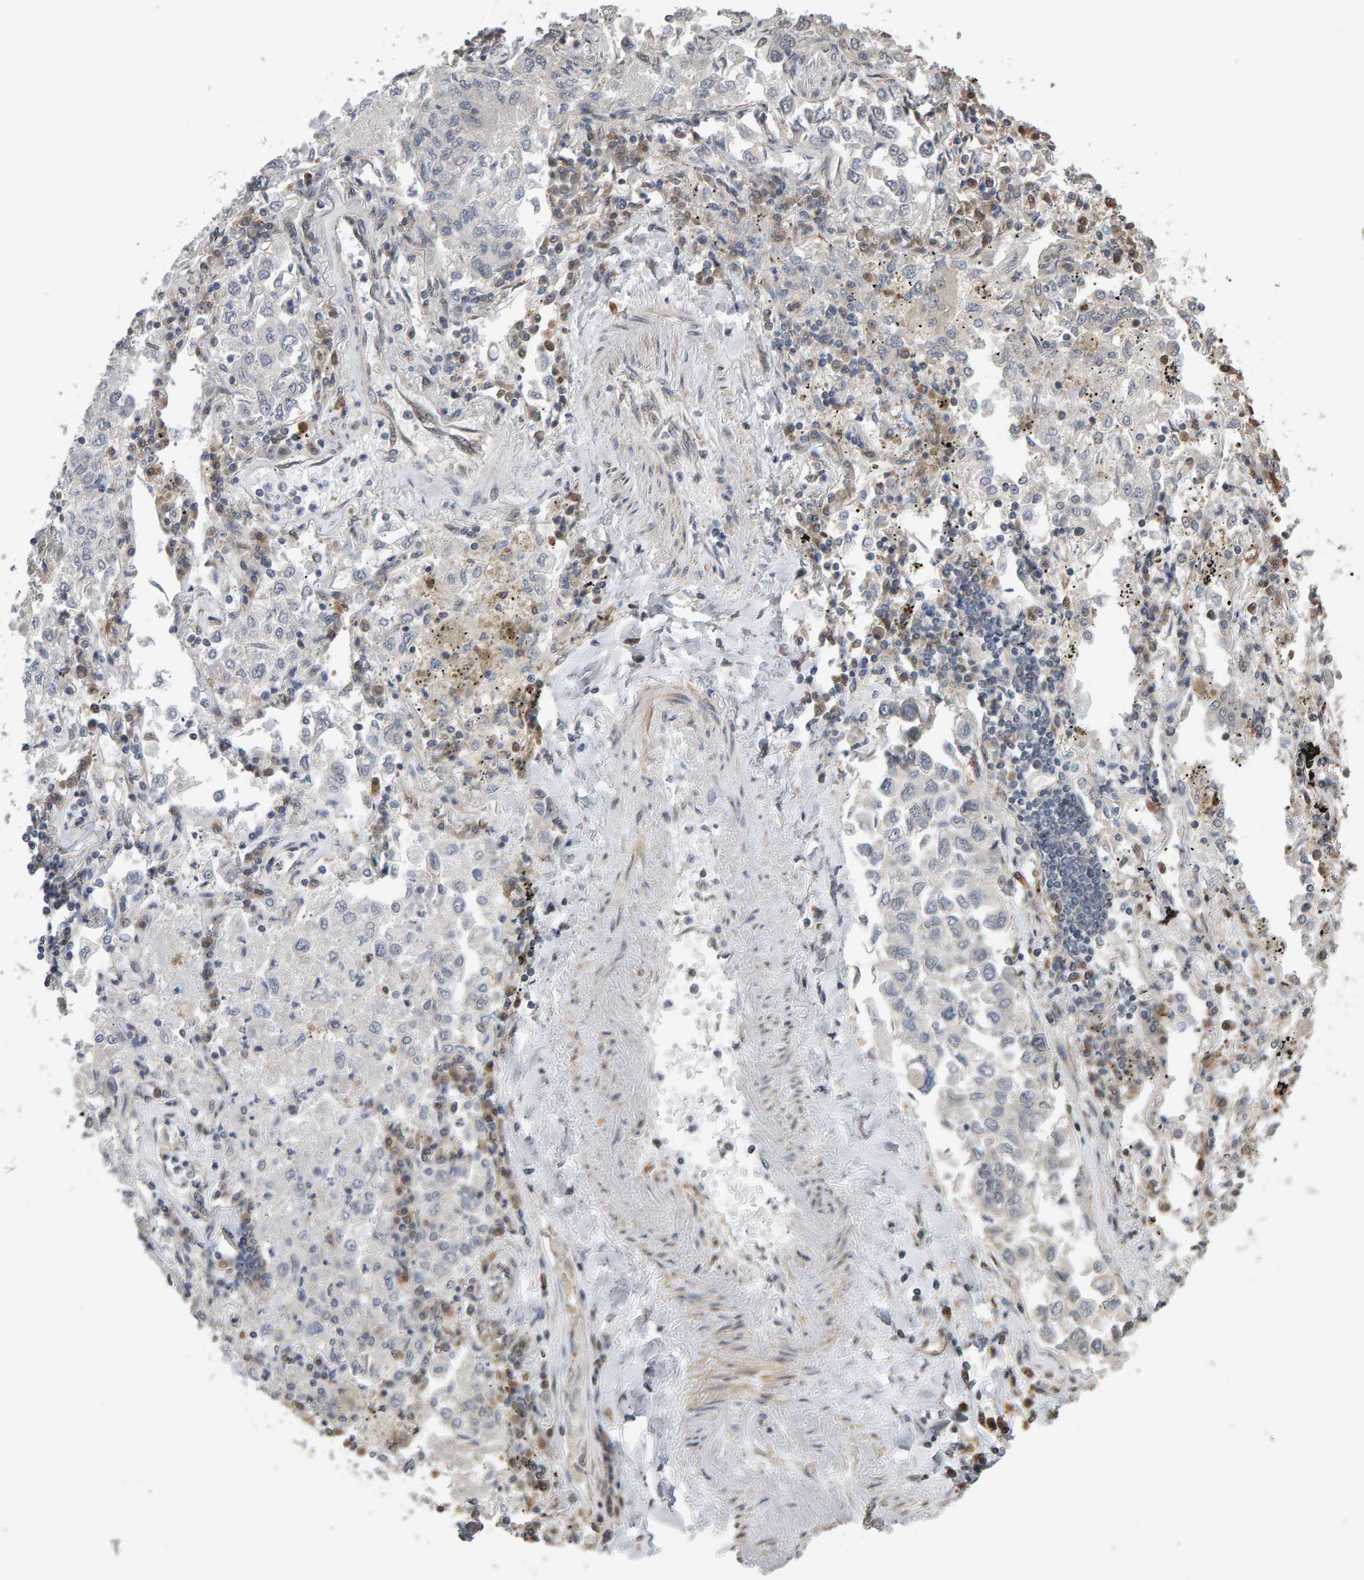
{"staining": {"intensity": "negative", "quantity": "none", "location": "none"}, "tissue": "lung cancer", "cell_type": "Tumor cells", "image_type": "cancer", "snomed": [{"axis": "morphology", "description": "Inflammation, NOS"}, {"axis": "morphology", "description": "Adenocarcinoma, NOS"}, {"axis": "topography", "description": "Lung"}], "caption": "Micrograph shows no significant protein positivity in tumor cells of lung adenocarcinoma.", "gene": "COASY", "patient": {"sex": "male", "age": 63}}